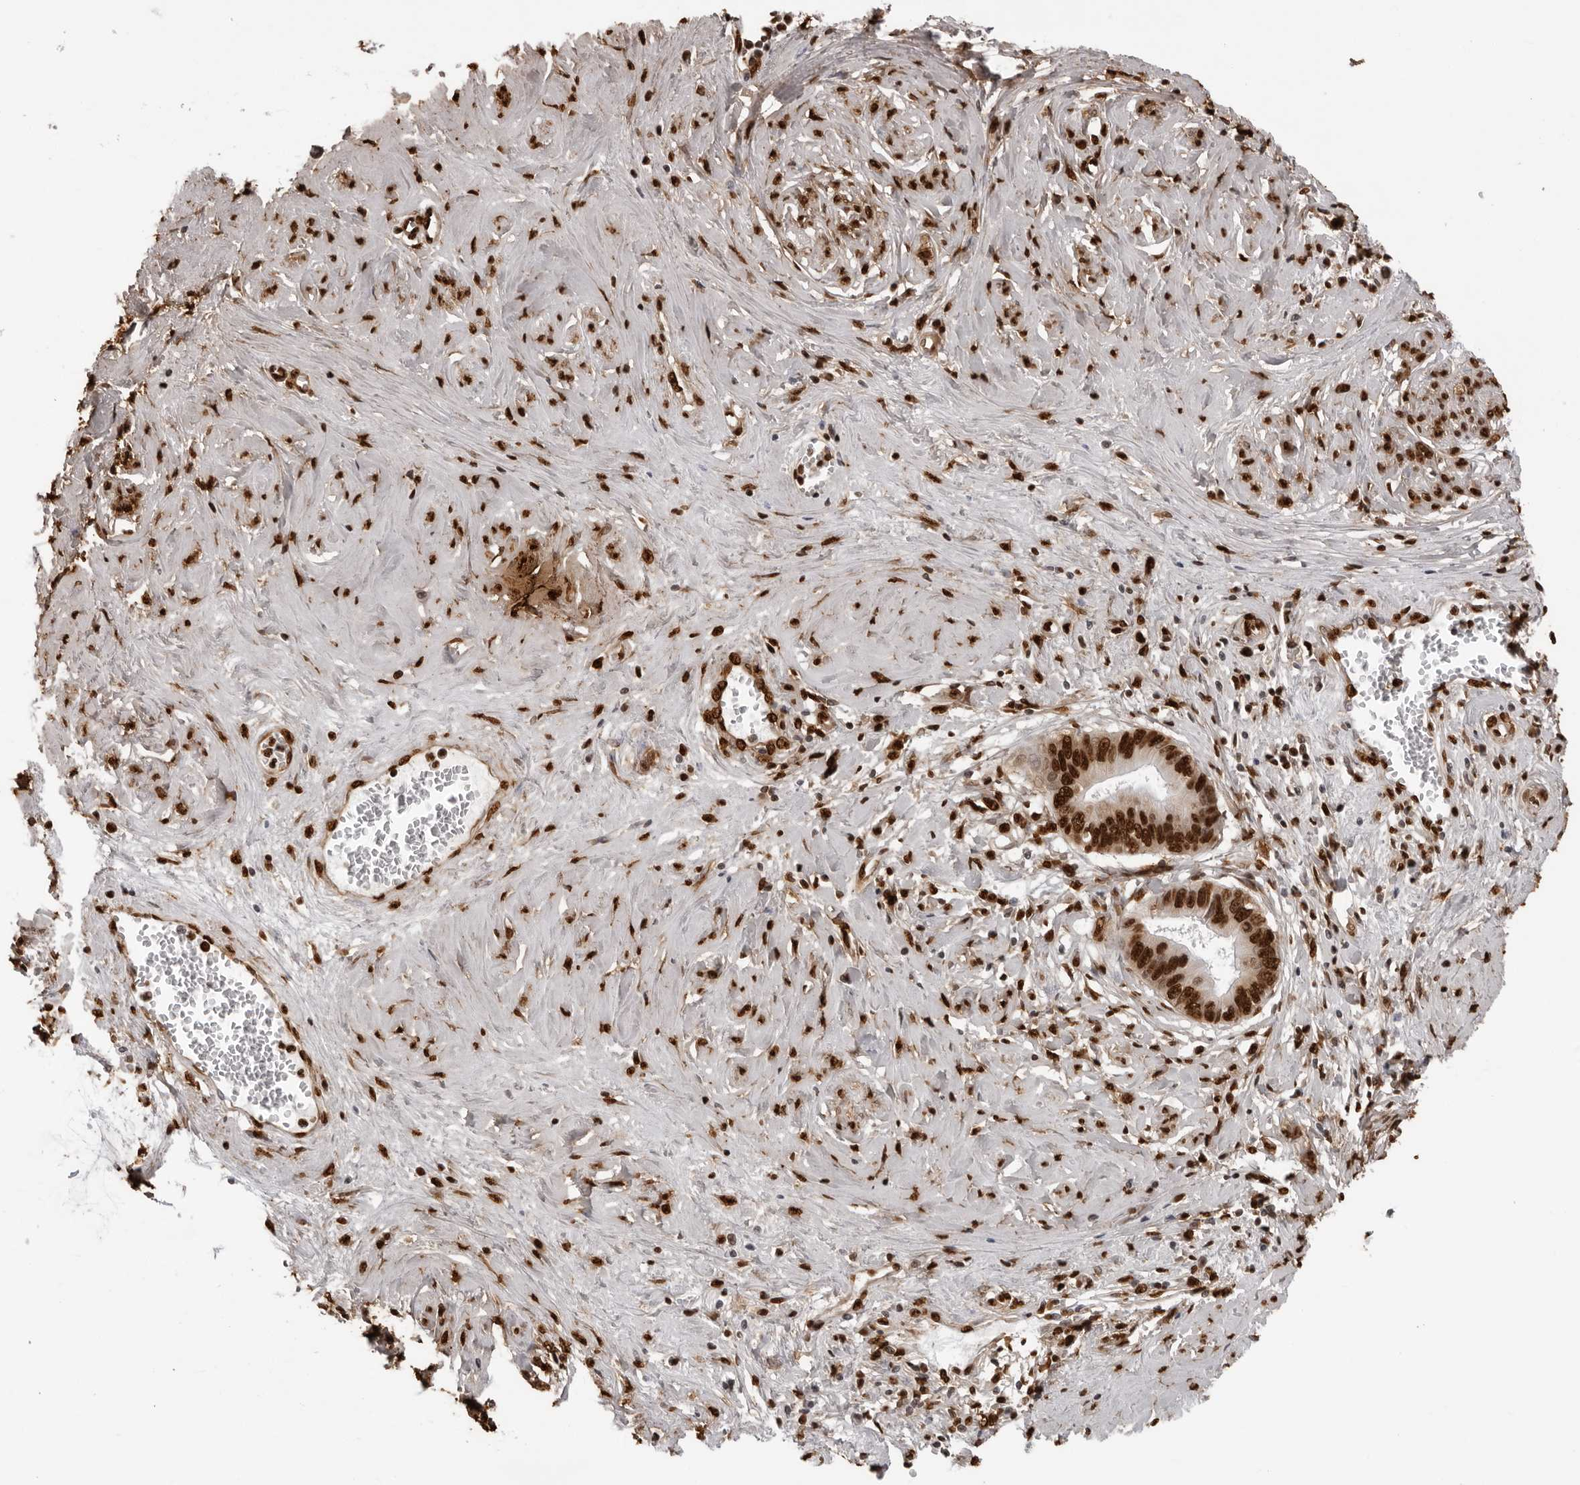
{"staining": {"intensity": "strong", "quantity": ">75%", "location": "nuclear"}, "tissue": "cervical cancer", "cell_type": "Tumor cells", "image_type": "cancer", "snomed": [{"axis": "morphology", "description": "Adenocarcinoma, NOS"}, {"axis": "topography", "description": "Cervix"}], "caption": "Immunohistochemistry micrograph of neoplastic tissue: cervical cancer stained using immunohistochemistry exhibits high levels of strong protein expression localized specifically in the nuclear of tumor cells, appearing as a nuclear brown color.", "gene": "ZFP91", "patient": {"sex": "female", "age": 44}}